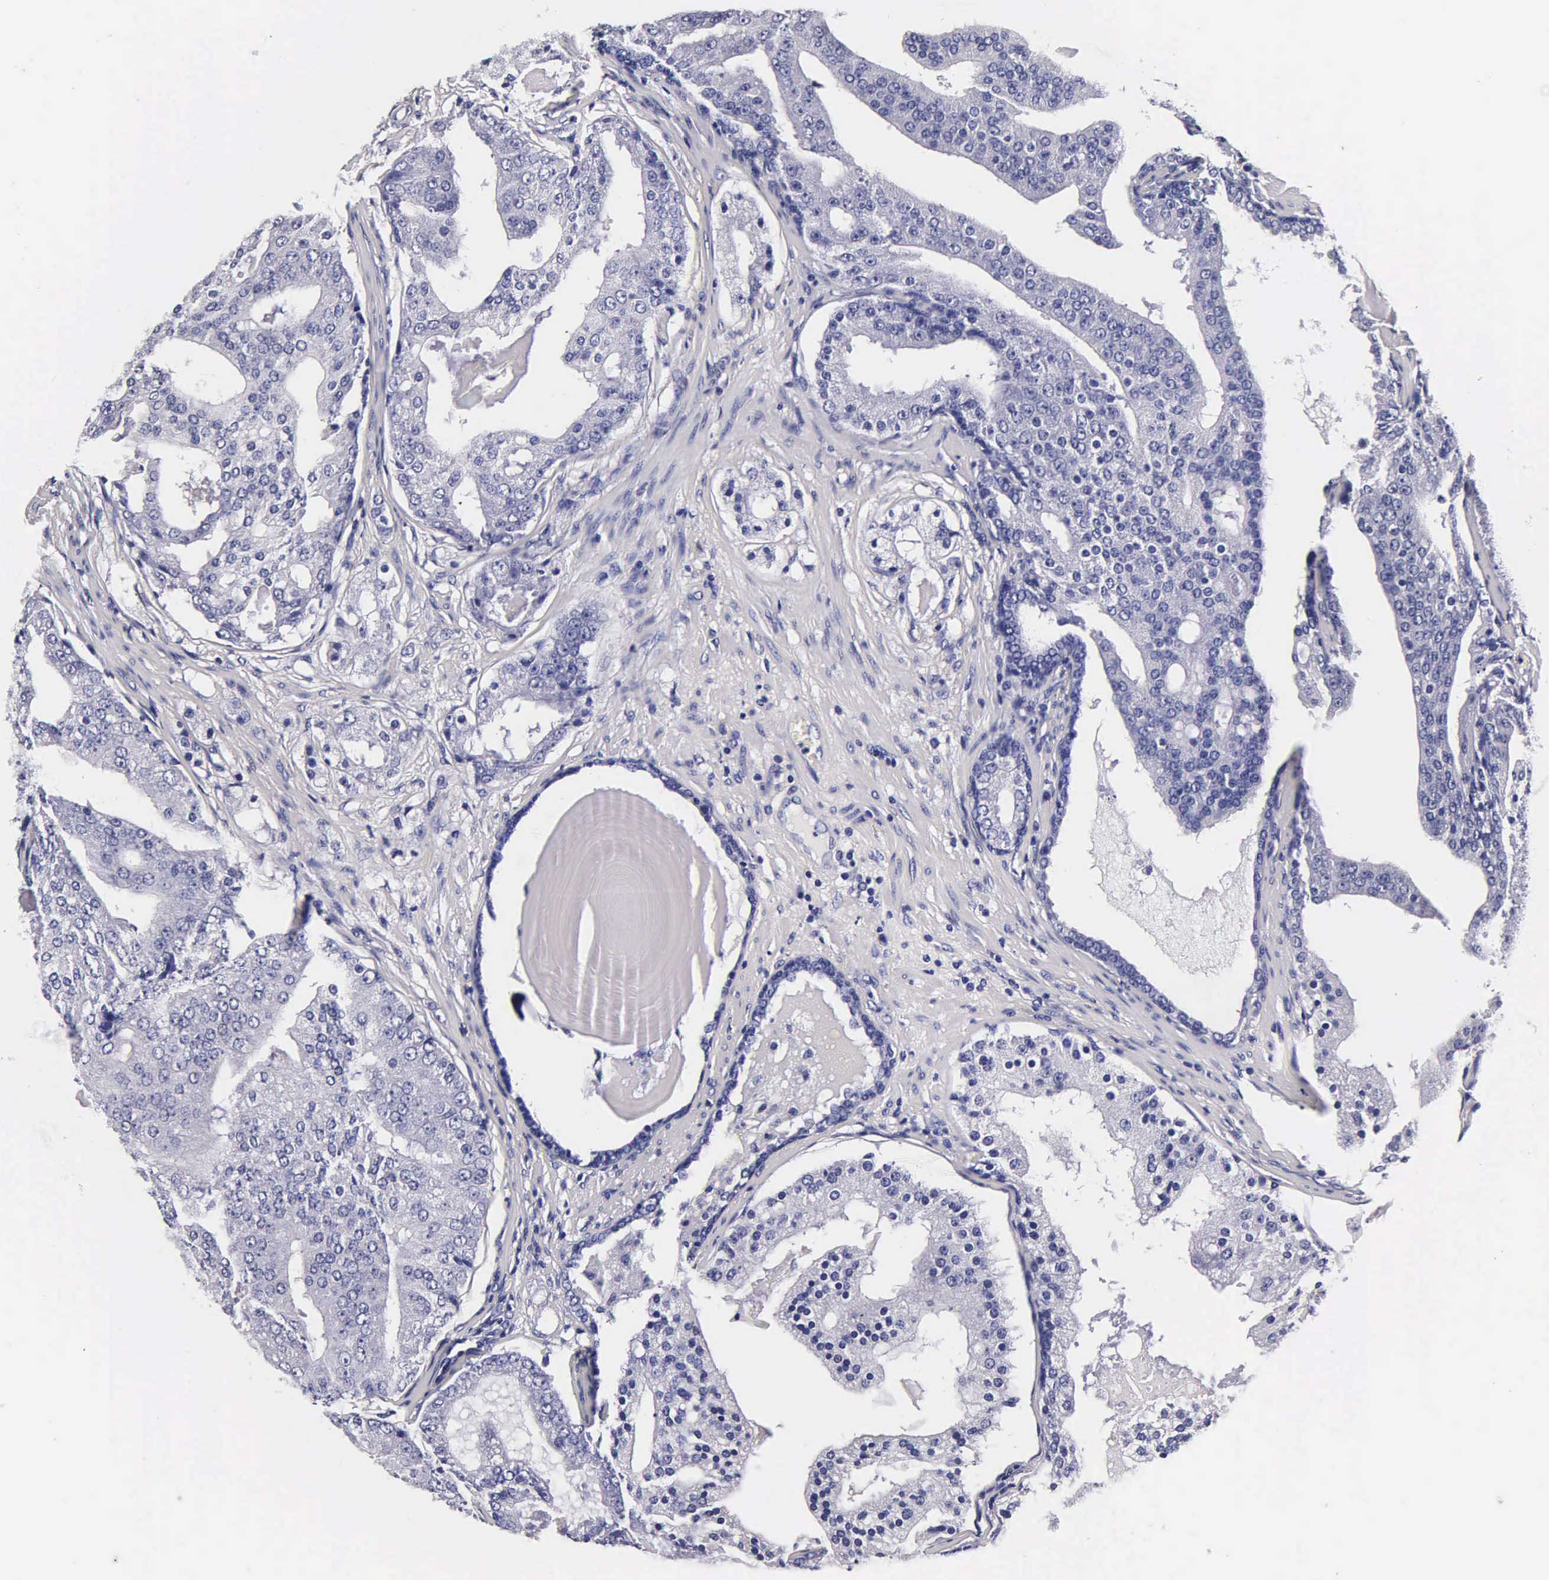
{"staining": {"intensity": "negative", "quantity": "none", "location": "none"}, "tissue": "prostate cancer", "cell_type": "Tumor cells", "image_type": "cancer", "snomed": [{"axis": "morphology", "description": "Adenocarcinoma, High grade"}, {"axis": "topography", "description": "Prostate"}], "caption": "High power microscopy micrograph of an immunohistochemistry (IHC) image of prostate cancer, revealing no significant expression in tumor cells.", "gene": "IAPP", "patient": {"sex": "male", "age": 68}}